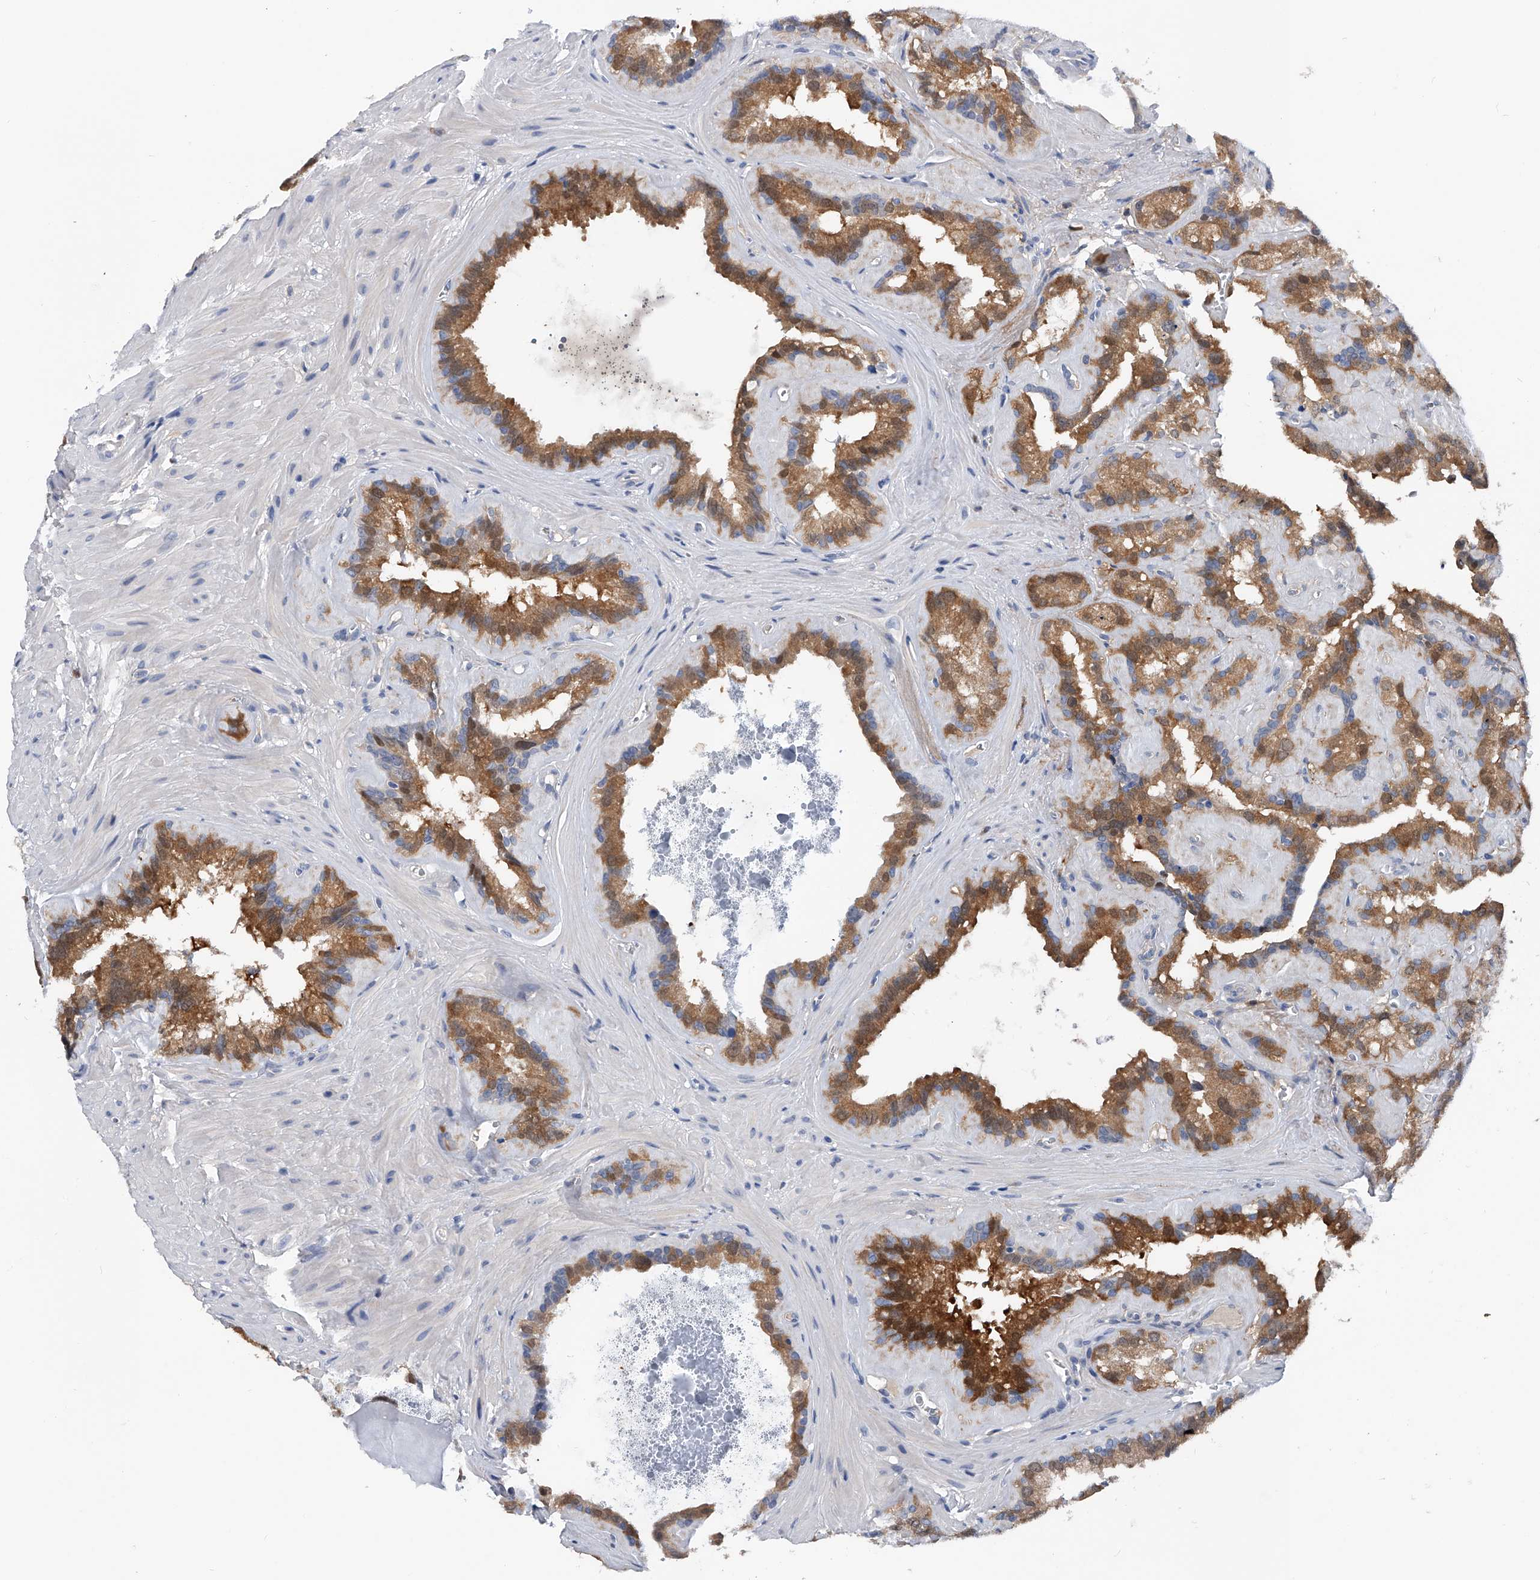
{"staining": {"intensity": "moderate", "quantity": ">75%", "location": "cytoplasmic/membranous"}, "tissue": "seminal vesicle", "cell_type": "Glandular cells", "image_type": "normal", "snomed": [{"axis": "morphology", "description": "Normal tissue, NOS"}, {"axis": "topography", "description": "Prostate"}, {"axis": "topography", "description": "Seminal veicle"}], "caption": "Human seminal vesicle stained for a protein (brown) reveals moderate cytoplasmic/membranous positive positivity in about >75% of glandular cells.", "gene": "PGM3", "patient": {"sex": "male", "age": 59}}